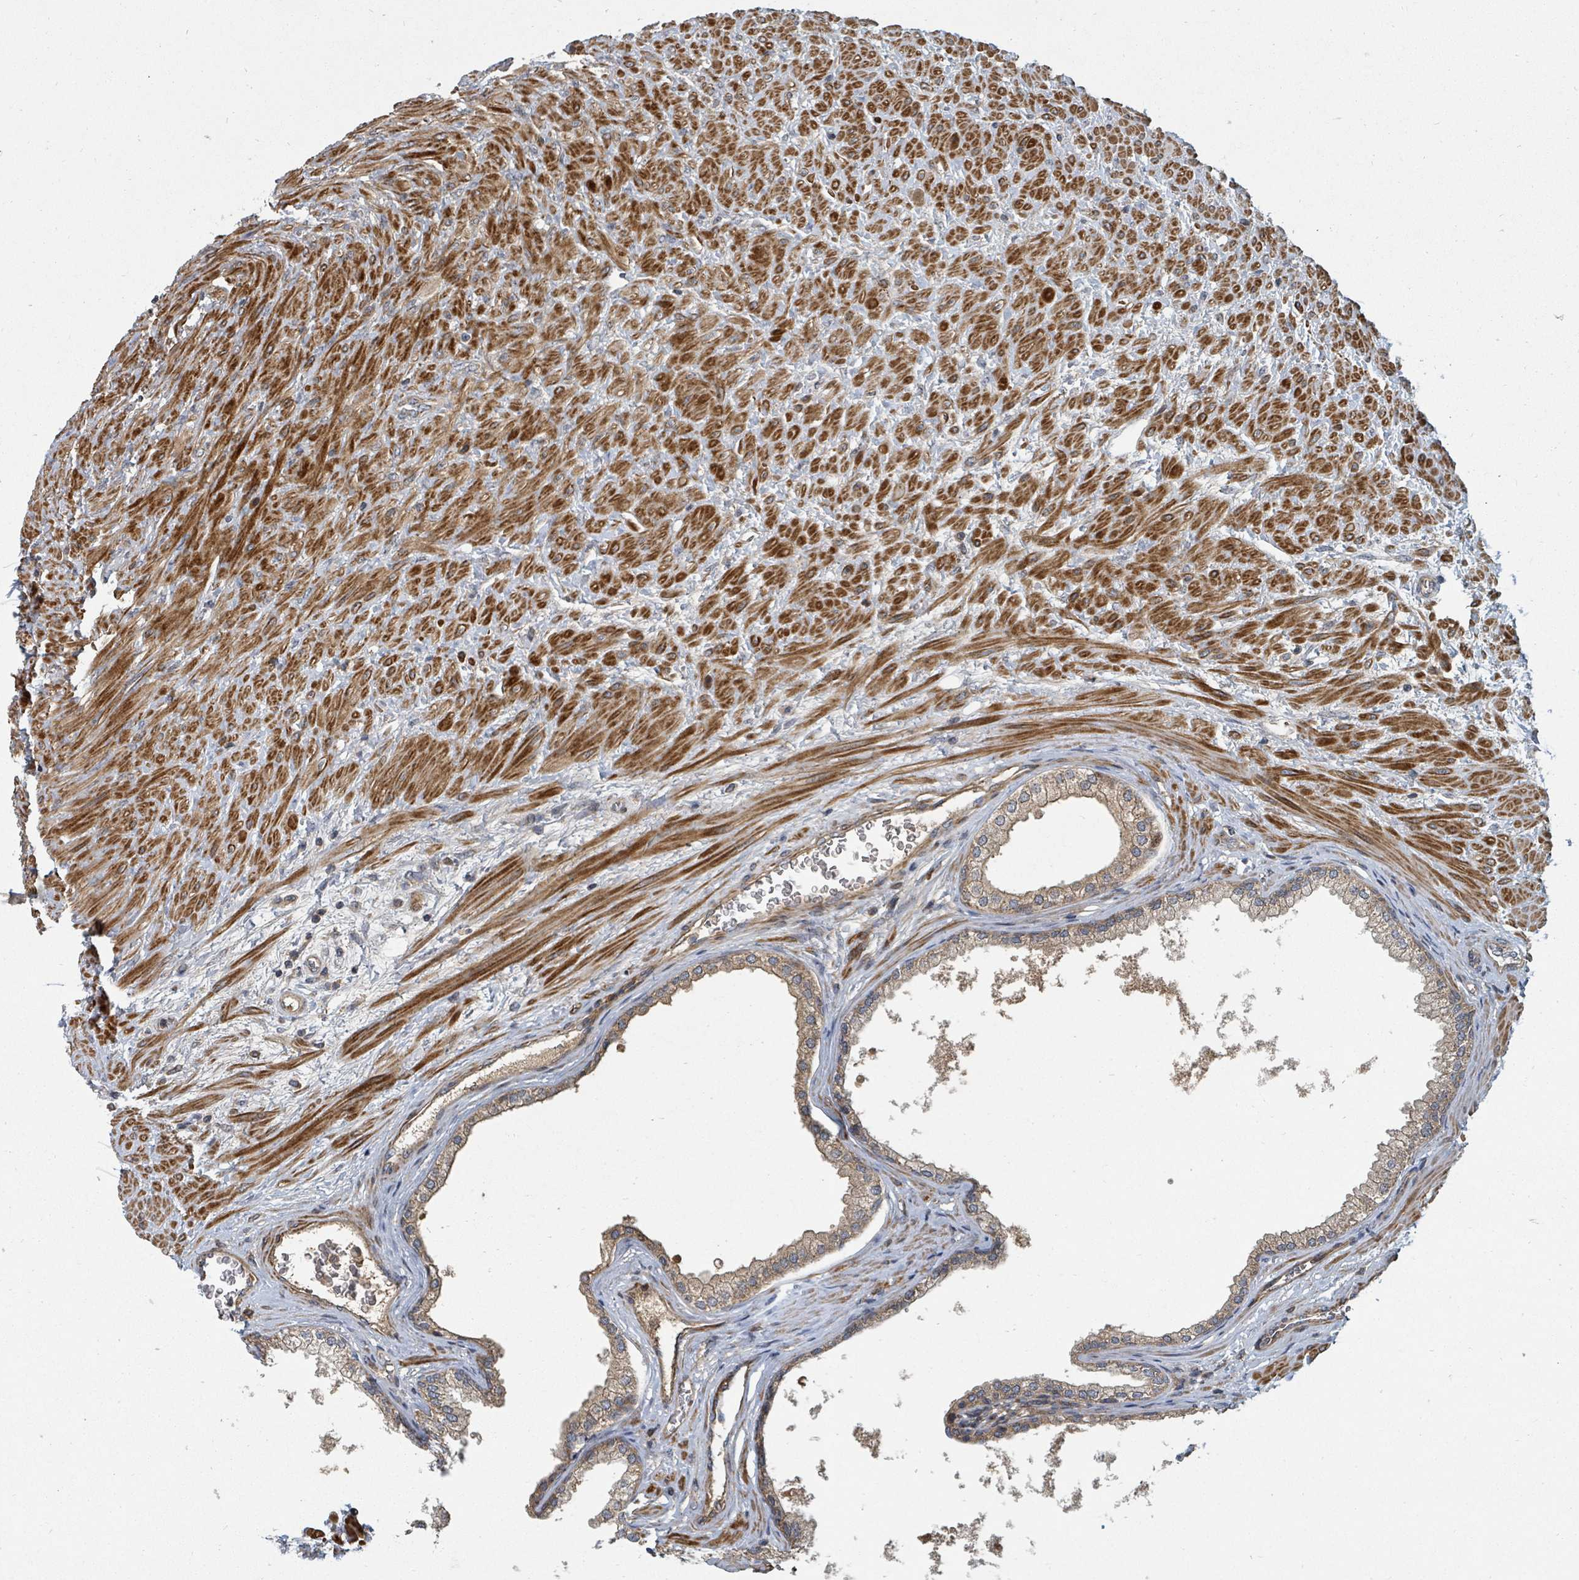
{"staining": {"intensity": "moderate", "quantity": ">75%", "location": "cytoplasmic/membranous"}, "tissue": "prostate", "cell_type": "Glandular cells", "image_type": "normal", "snomed": [{"axis": "morphology", "description": "Normal tissue, NOS"}, {"axis": "topography", "description": "Prostate"}], "caption": "Immunohistochemistry (IHC) micrograph of normal human prostate stained for a protein (brown), which reveals medium levels of moderate cytoplasmic/membranous staining in approximately >75% of glandular cells.", "gene": "DPM1", "patient": {"sex": "male", "age": 76}}